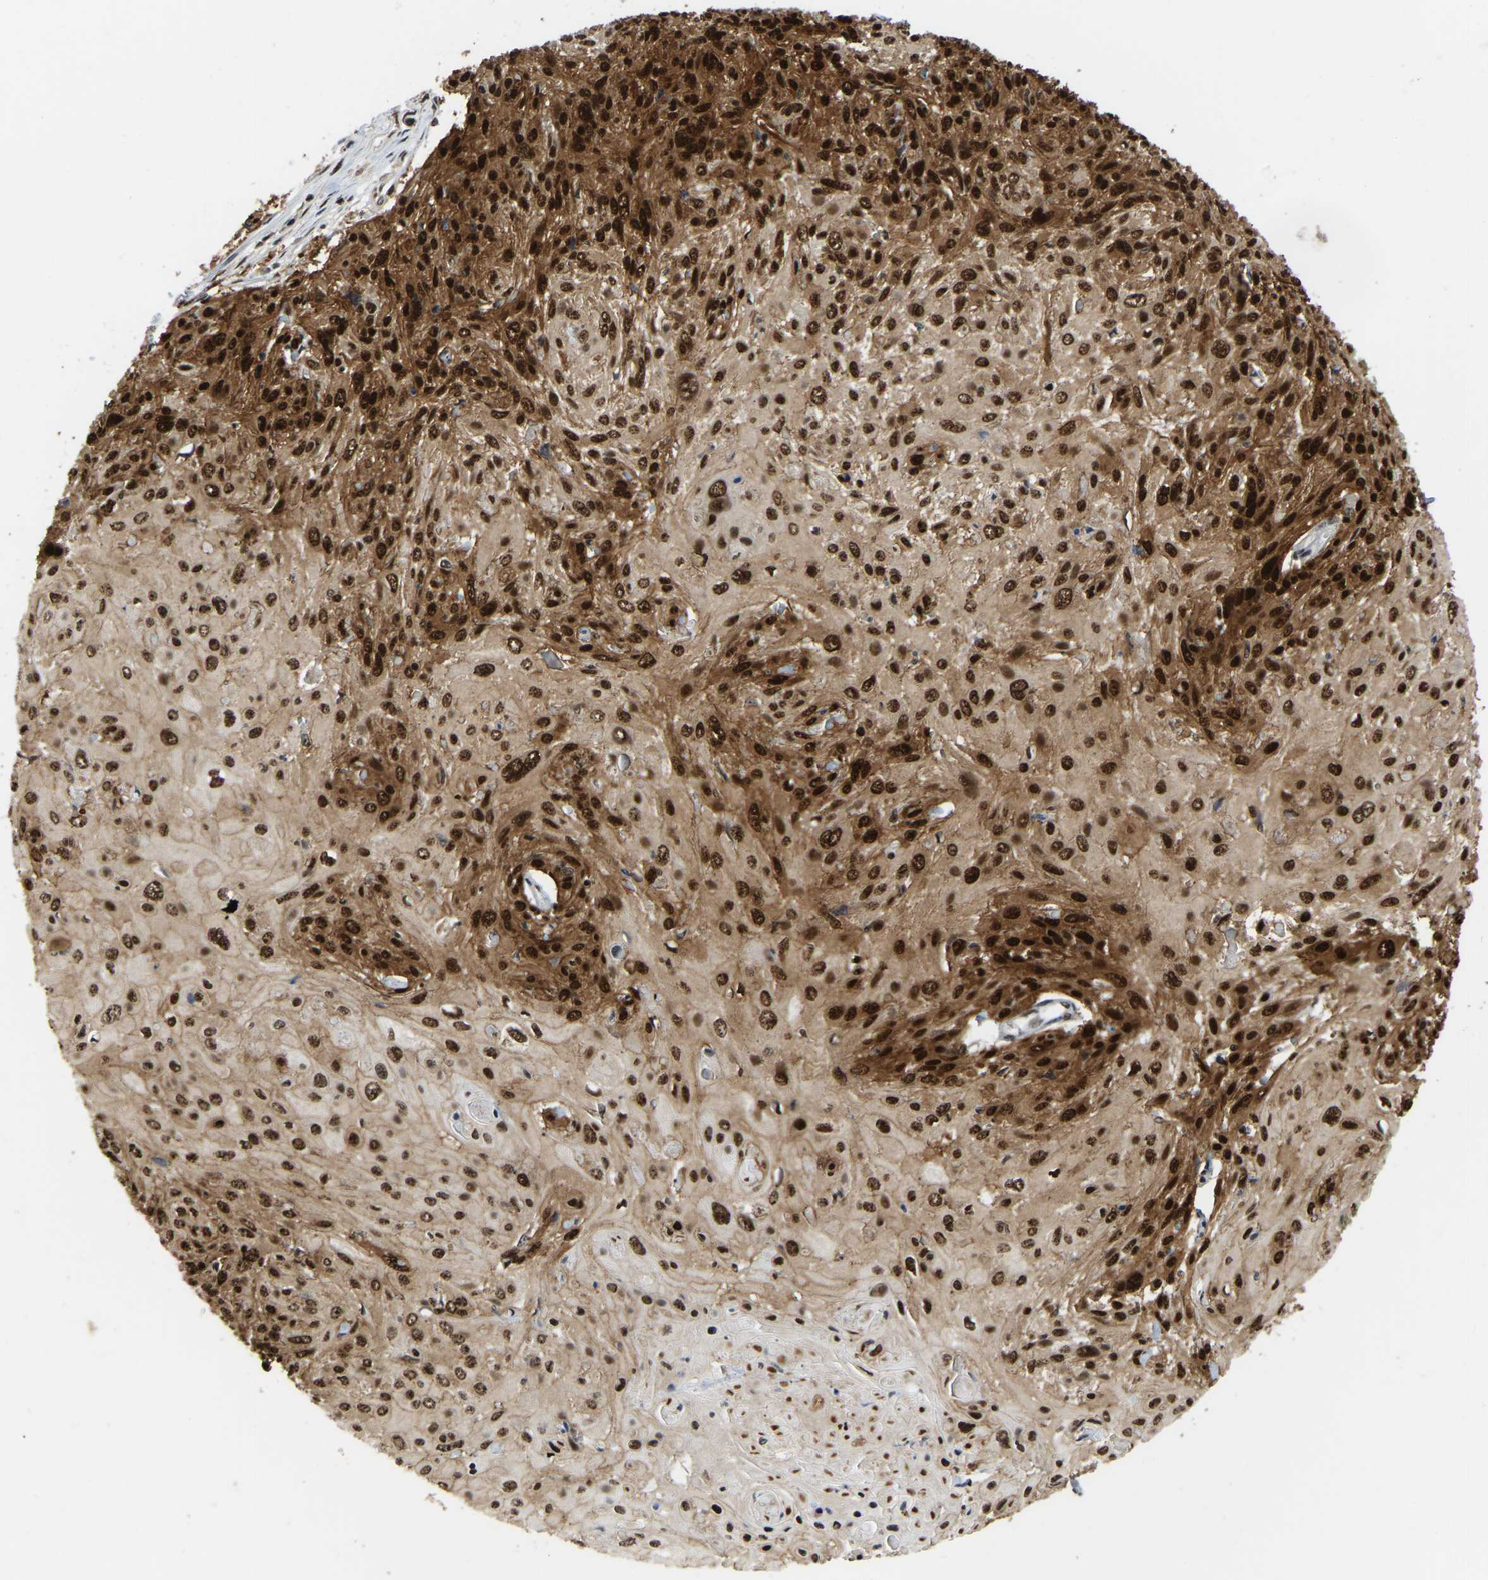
{"staining": {"intensity": "strong", "quantity": ">75%", "location": "nuclear"}, "tissue": "cervical cancer", "cell_type": "Tumor cells", "image_type": "cancer", "snomed": [{"axis": "morphology", "description": "Squamous cell carcinoma, NOS"}, {"axis": "topography", "description": "Cervix"}], "caption": "Immunohistochemistry of cervical cancer (squamous cell carcinoma) reveals high levels of strong nuclear positivity in approximately >75% of tumor cells.", "gene": "TBL1XR1", "patient": {"sex": "female", "age": 51}}